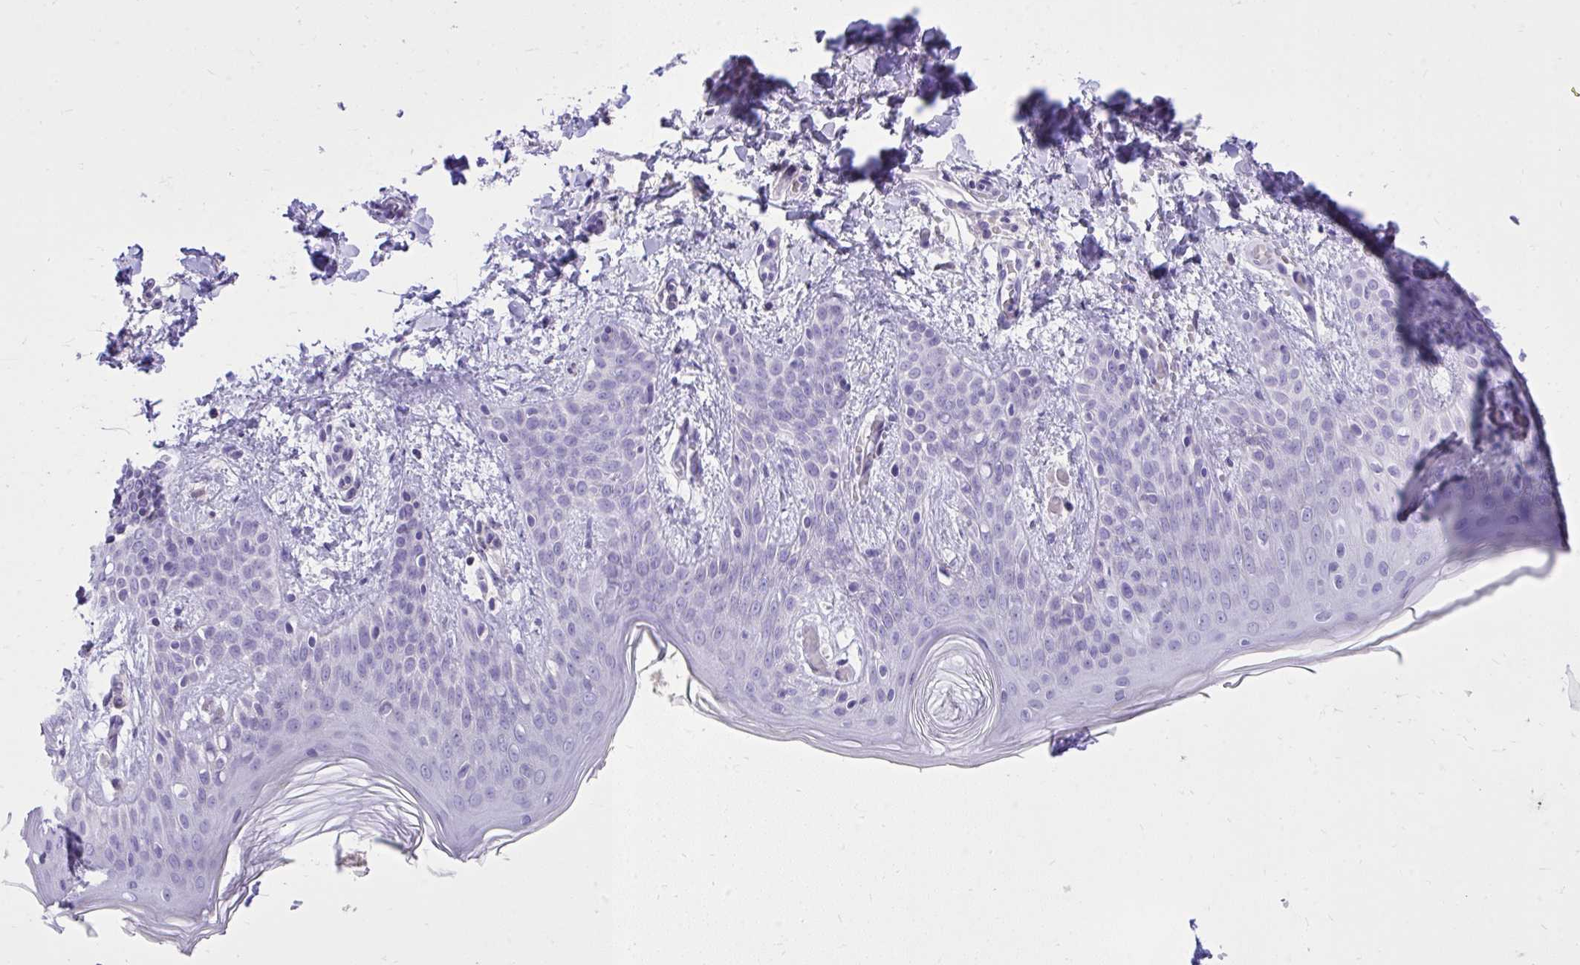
{"staining": {"intensity": "negative", "quantity": "none", "location": "none"}, "tissue": "skin", "cell_type": "Fibroblasts", "image_type": "normal", "snomed": [{"axis": "morphology", "description": "Normal tissue, NOS"}, {"axis": "topography", "description": "Skin"}], "caption": "Immunohistochemistry (IHC) image of benign human skin stained for a protein (brown), which reveals no staining in fibroblasts. (DAB immunohistochemistry (IHC), high magnification).", "gene": "GPRIN3", "patient": {"sex": "male", "age": 16}}